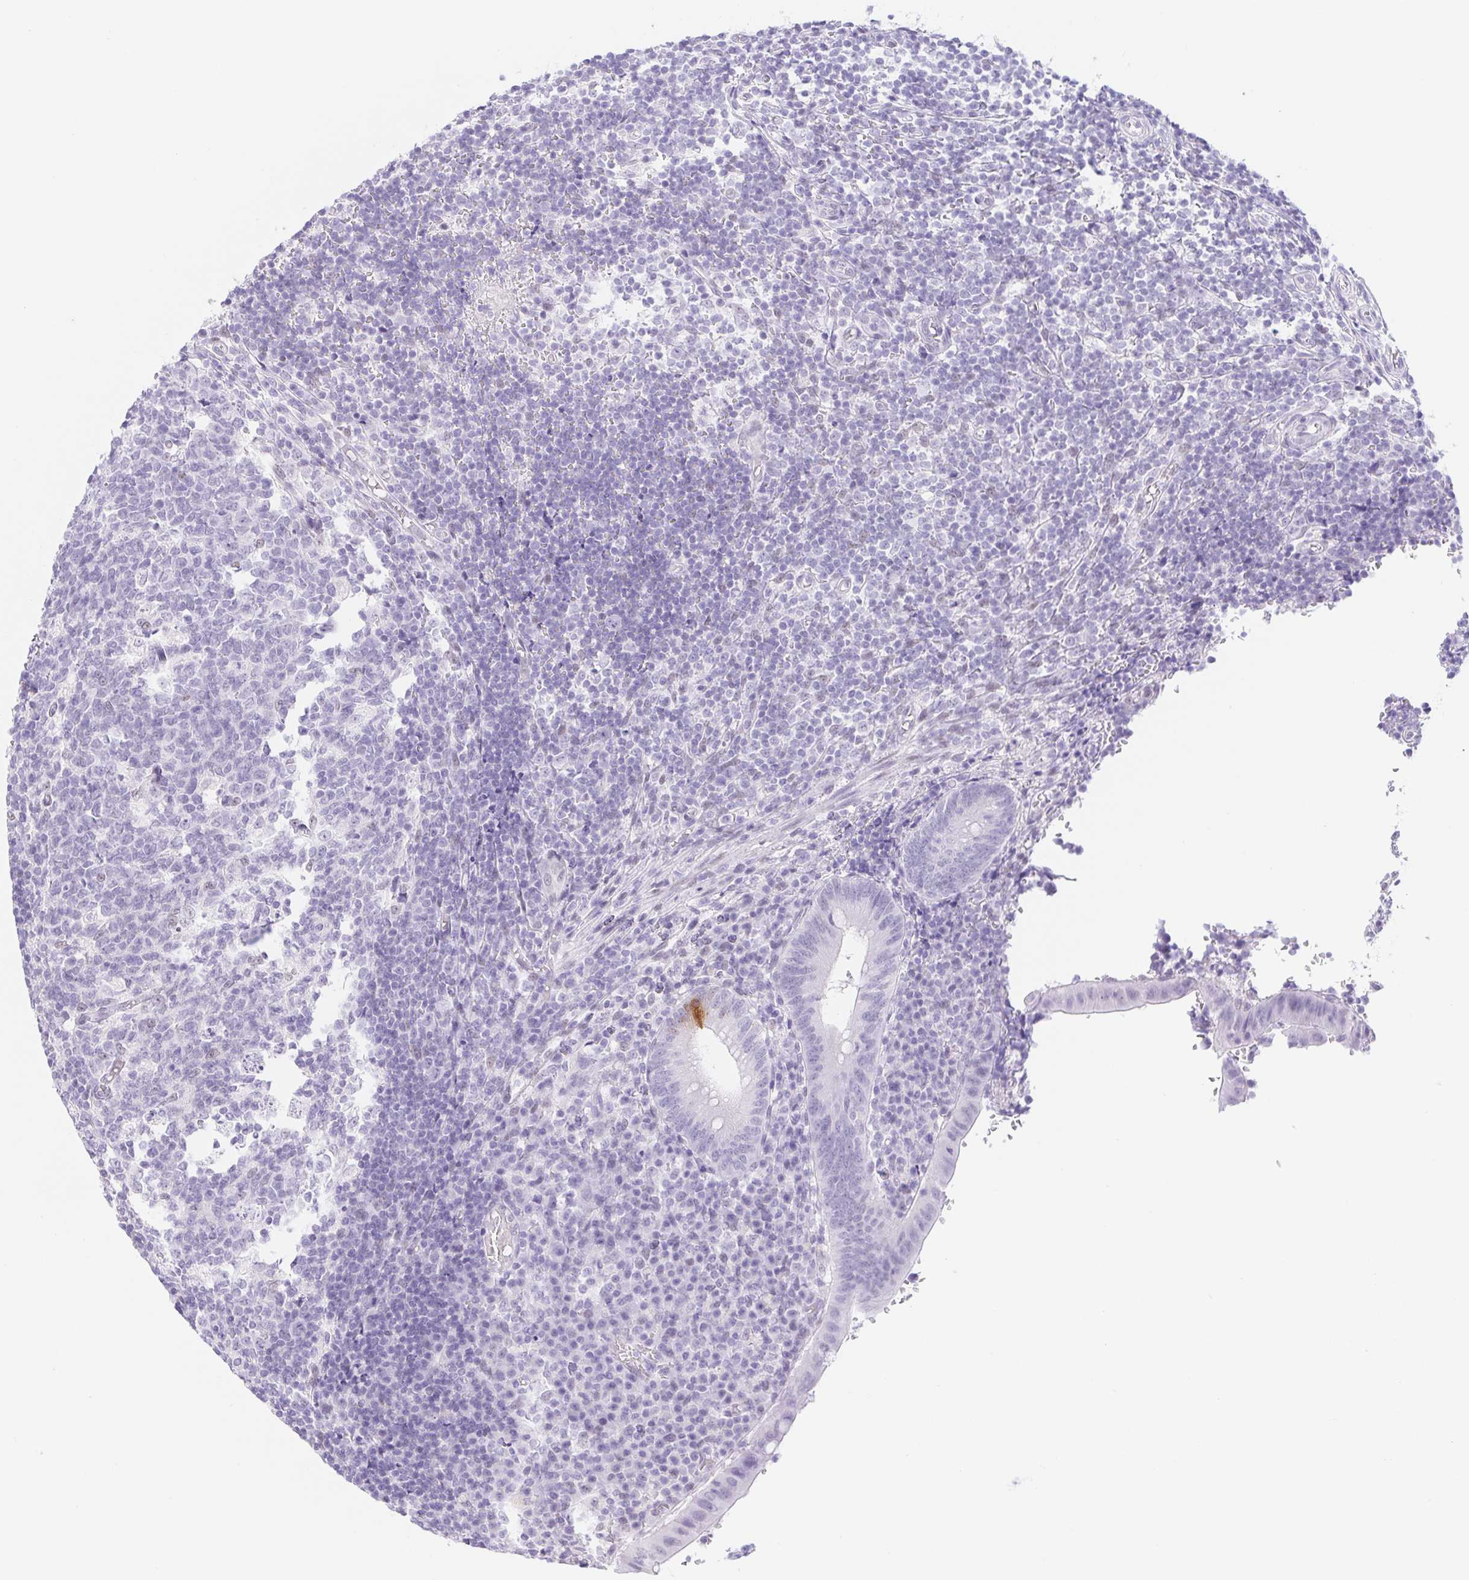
{"staining": {"intensity": "negative", "quantity": "none", "location": "none"}, "tissue": "appendix", "cell_type": "Glandular cells", "image_type": "normal", "snomed": [{"axis": "morphology", "description": "Normal tissue, NOS"}, {"axis": "topography", "description": "Appendix"}], "caption": "The photomicrograph displays no staining of glandular cells in benign appendix. The staining was performed using DAB (3,3'-diaminobenzidine) to visualize the protein expression in brown, while the nuclei were stained in blue with hematoxylin (Magnification: 20x).", "gene": "CAND1", "patient": {"sex": "male", "age": 18}}